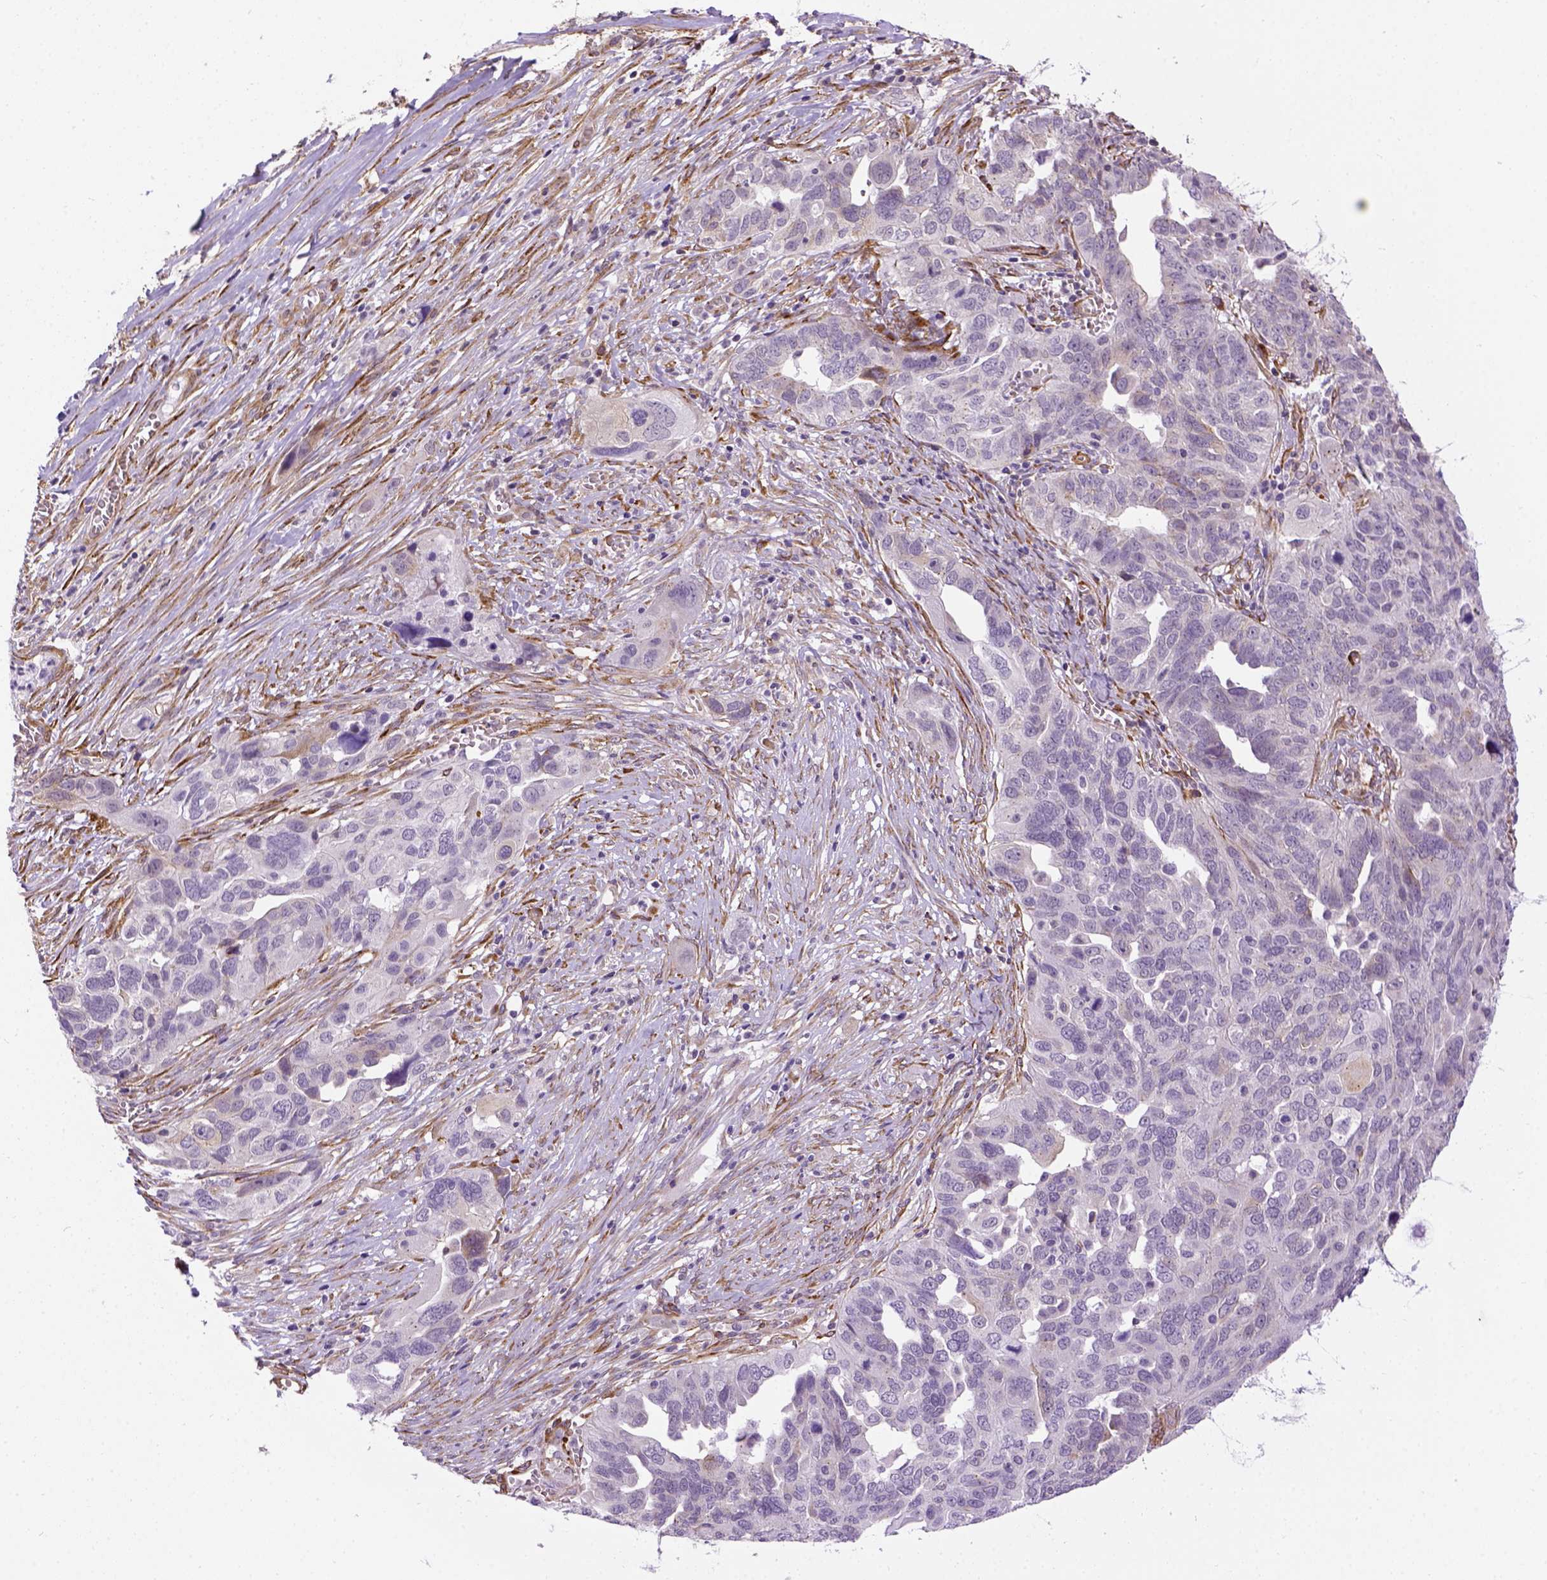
{"staining": {"intensity": "negative", "quantity": "none", "location": "none"}, "tissue": "ovarian cancer", "cell_type": "Tumor cells", "image_type": "cancer", "snomed": [{"axis": "morphology", "description": "Carcinoma, endometroid"}, {"axis": "topography", "description": "Soft tissue"}, {"axis": "topography", "description": "Ovary"}], "caption": "Human ovarian endometroid carcinoma stained for a protein using immunohistochemistry displays no expression in tumor cells.", "gene": "KAZN", "patient": {"sex": "female", "age": 52}}